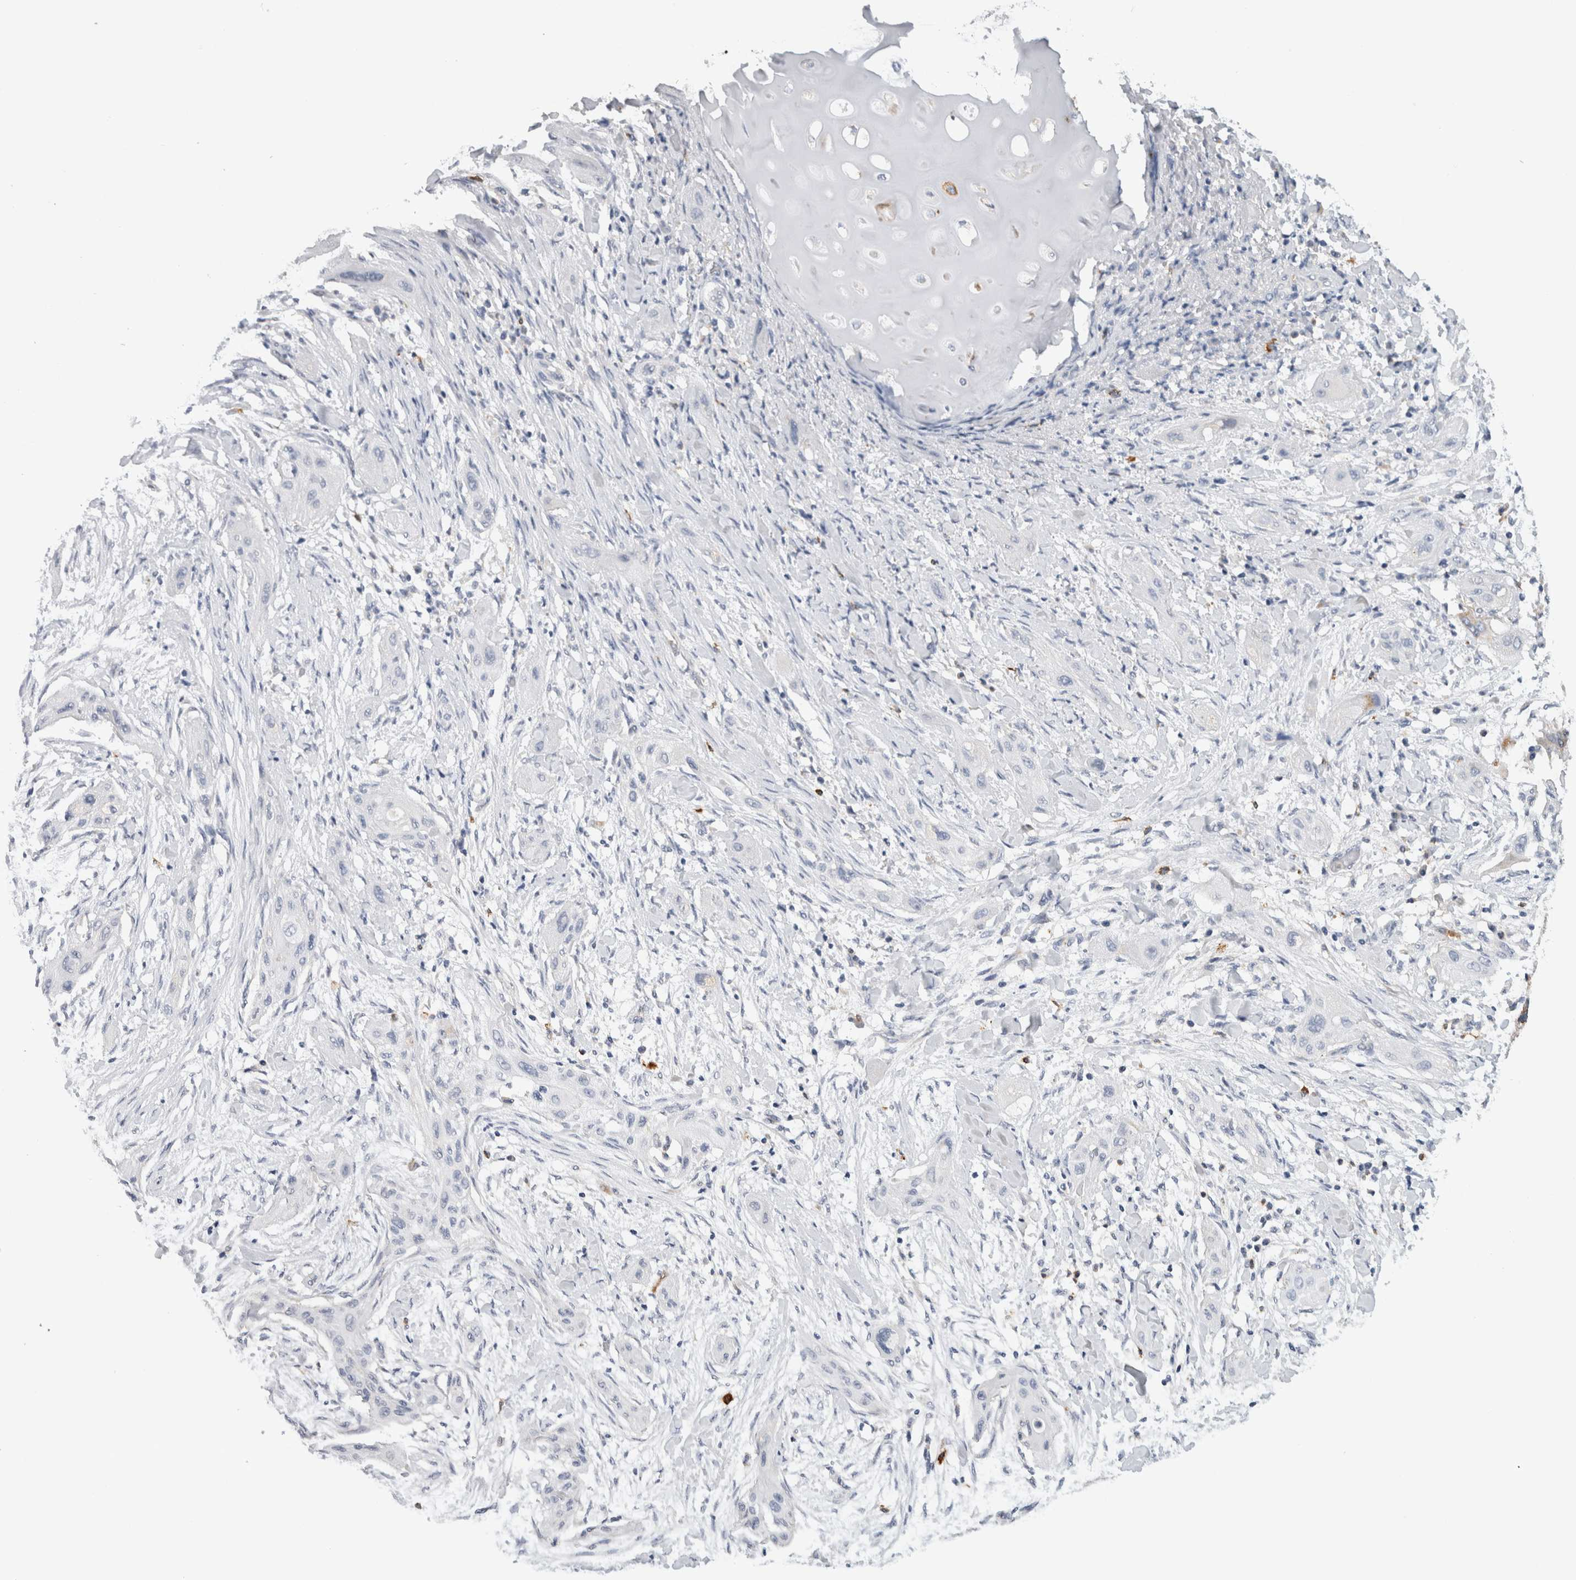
{"staining": {"intensity": "negative", "quantity": "none", "location": "none"}, "tissue": "lung cancer", "cell_type": "Tumor cells", "image_type": "cancer", "snomed": [{"axis": "morphology", "description": "Squamous cell carcinoma, NOS"}, {"axis": "topography", "description": "Lung"}], "caption": "A micrograph of lung cancer (squamous cell carcinoma) stained for a protein demonstrates no brown staining in tumor cells.", "gene": "CD63", "patient": {"sex": "female", "age": 47}}